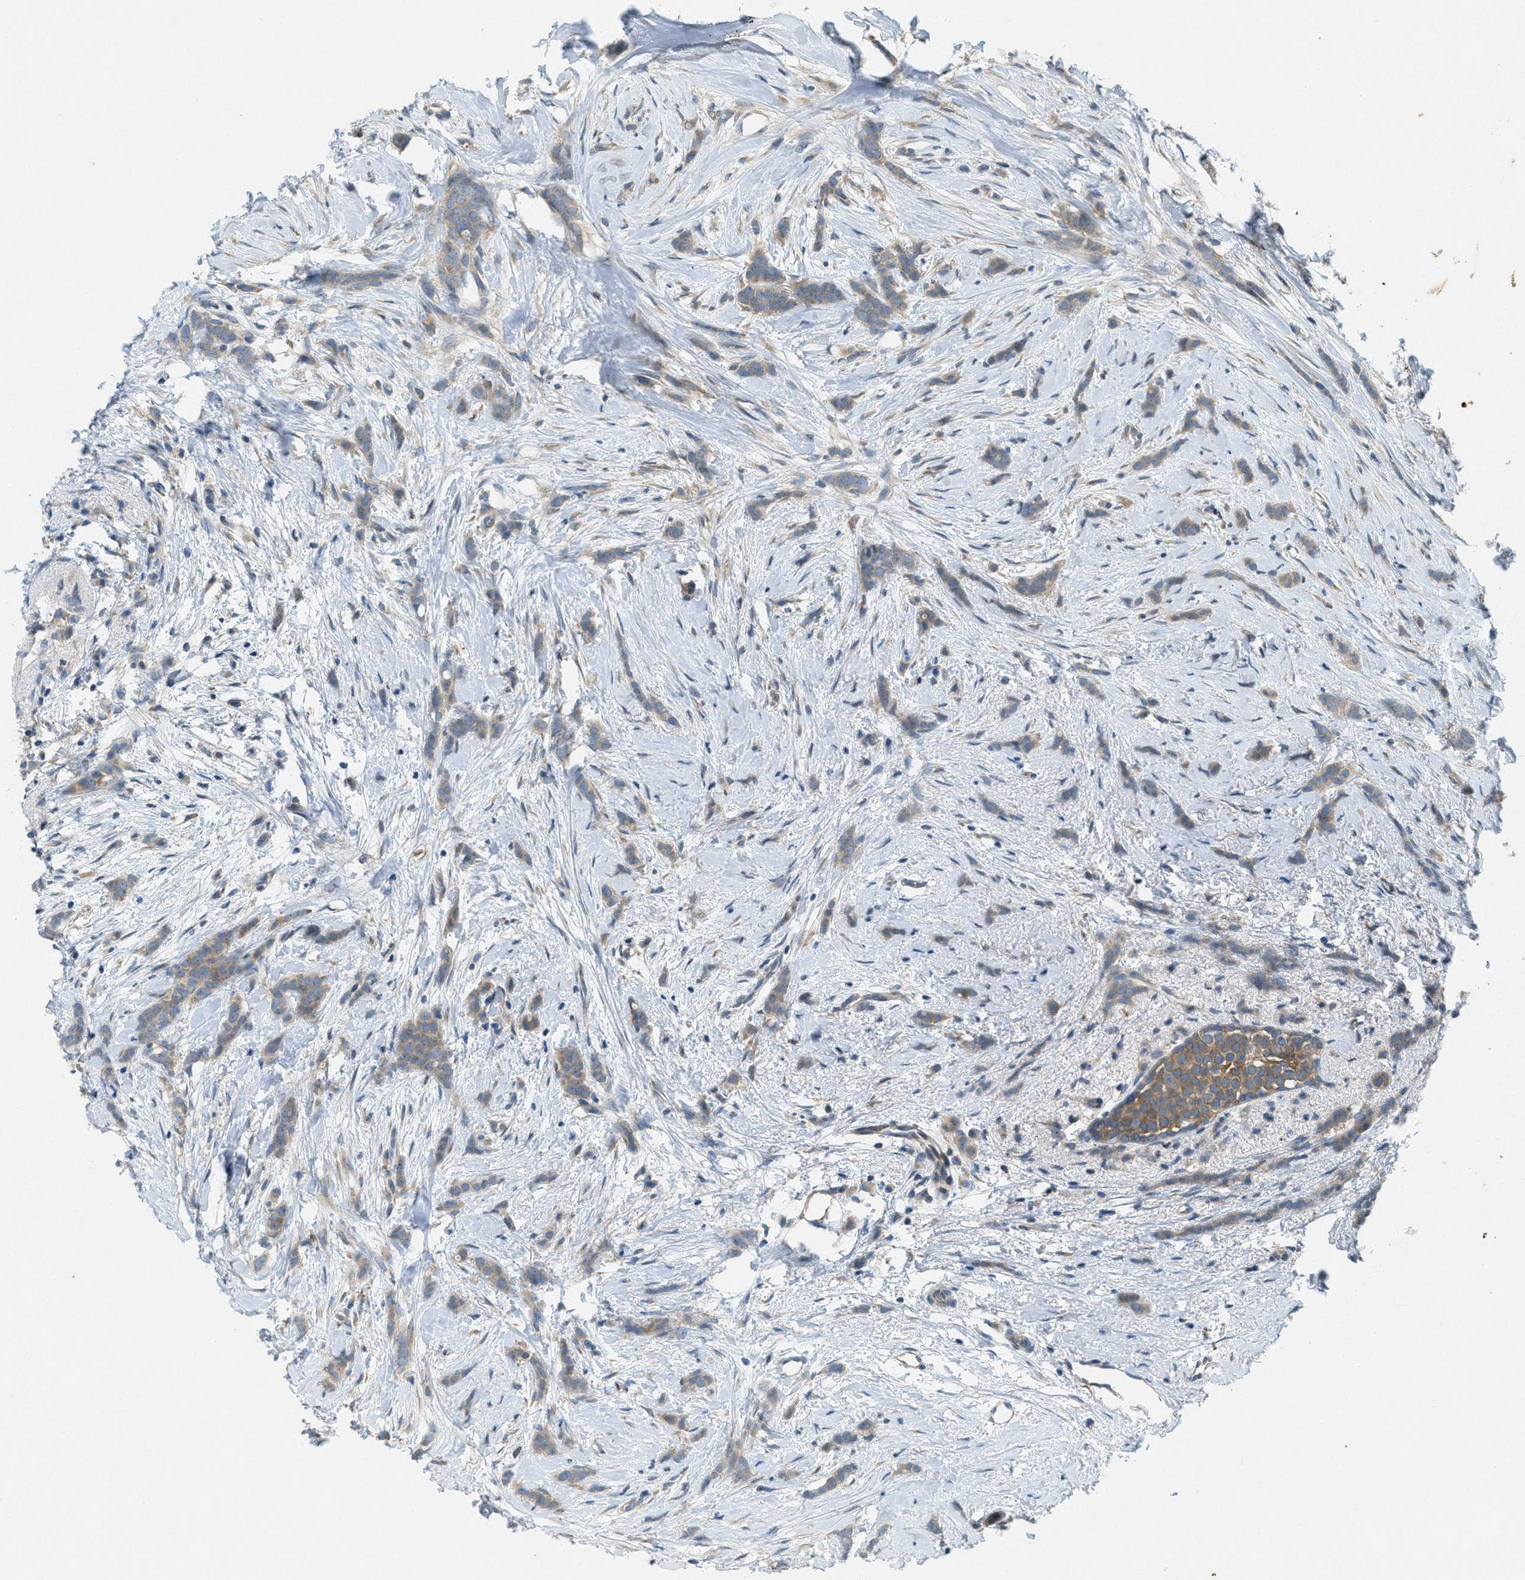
{"staining": {"intensity": "weak", "quantity": ">75%", "location": "cytoplasmic/membranous"}, "tissue": "breast cancer", "cell_type": "Tumor cells", "image_type": "cancer", "snomed": [{"axis": "morphology", "description": "Lobular carcinoma, in situ"}, {"axis": "morphology", "description": "Lobular carcinoma"}, {"axis": "topography", "description": "Breast"}], "caption": "Tumor cells reveal low levels of weak cytoplasmic/membranous expression in approximately >75% of cells in lobular carcinoma (breast).", "gene": "SIGMAR1", "patient": {"sex": "female", "age": 41}}